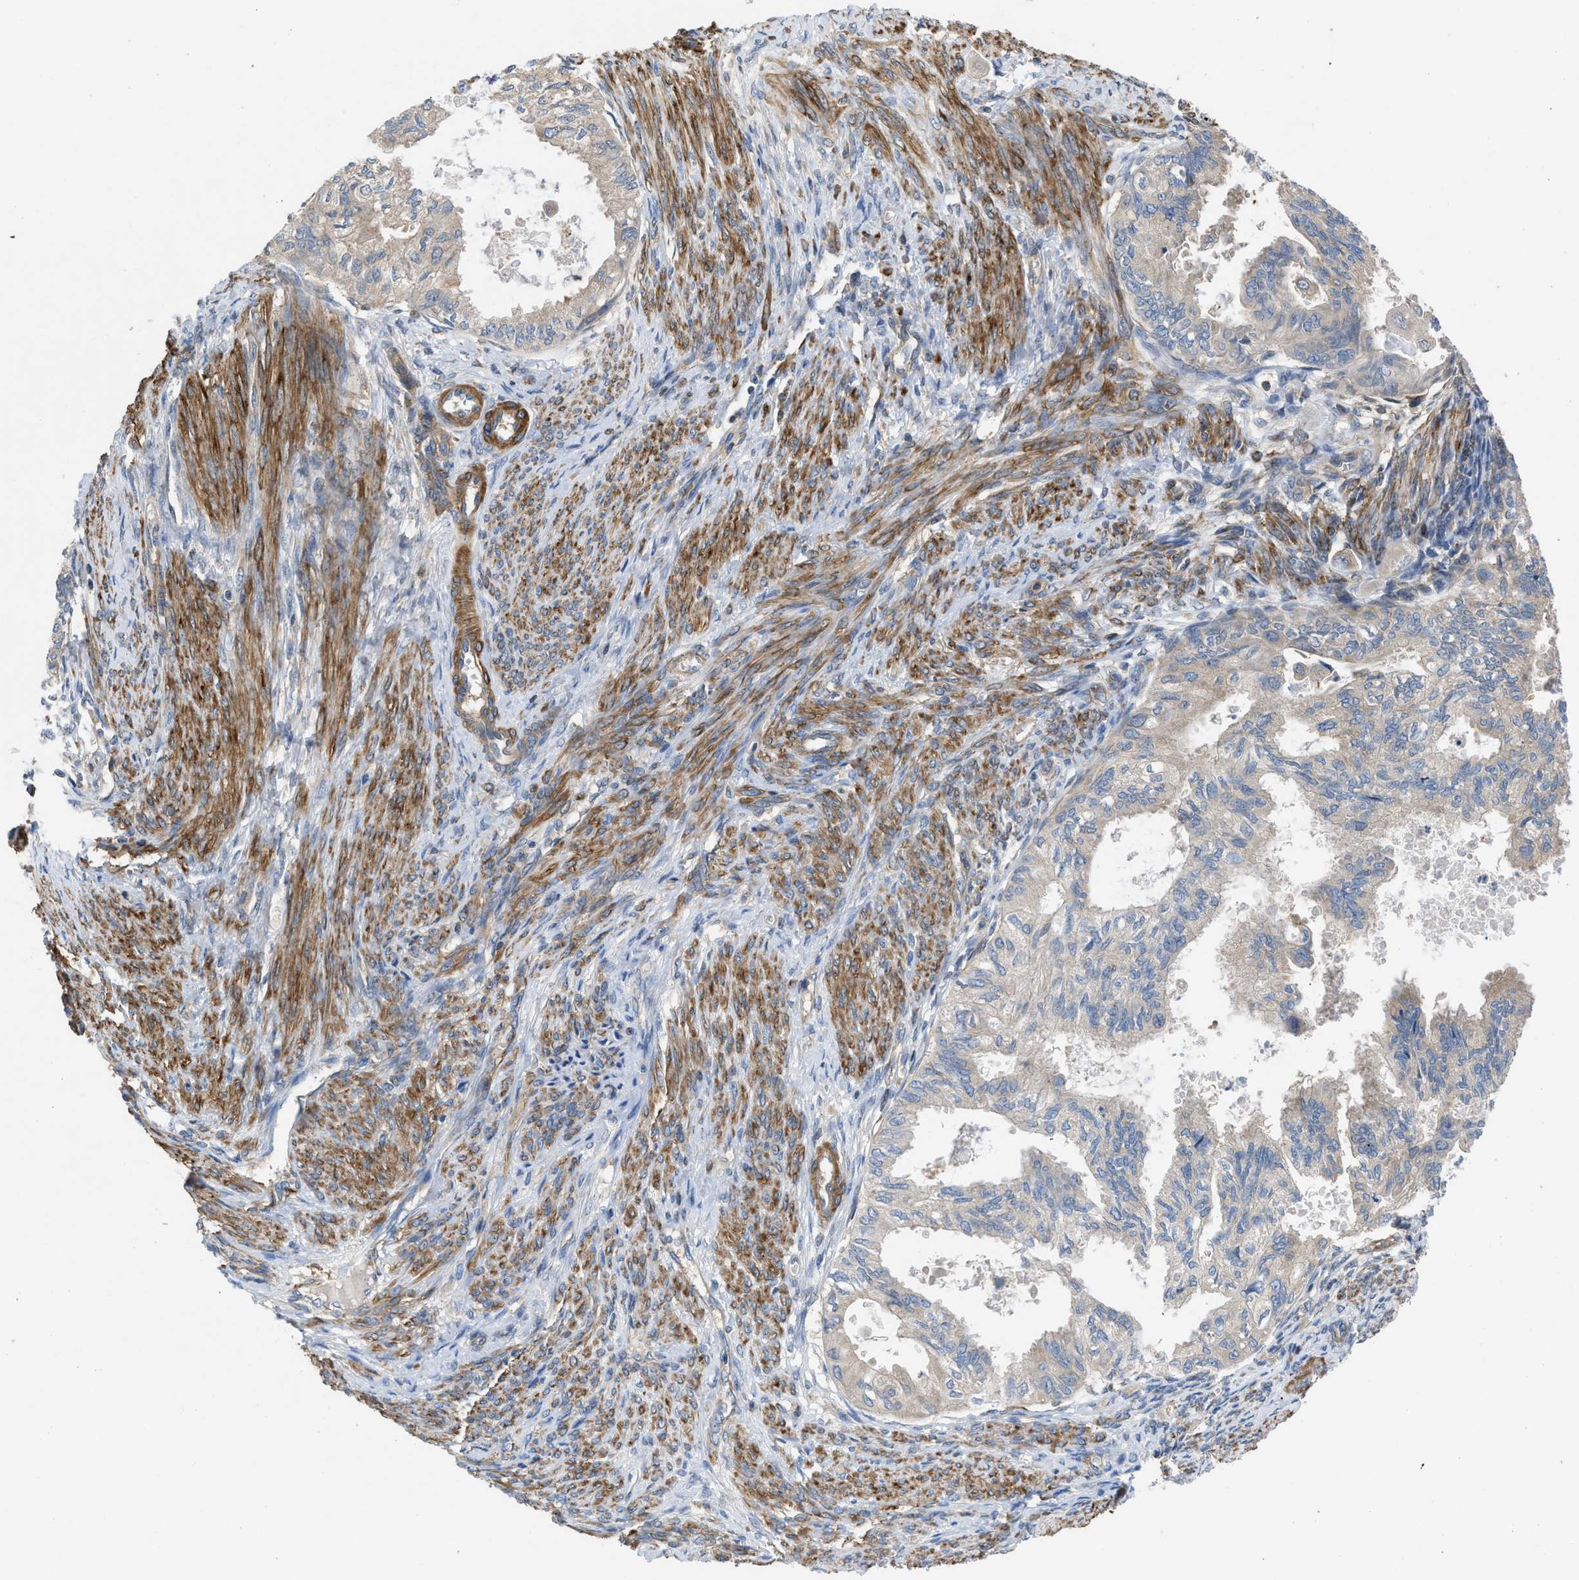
{"staining": {"intensity": "moderate", "quantity": "<25%", "location": "cytoplasmic/membranous"}, "tissue": "cervical cancer", "cell_type": "Tumor cells", "image_type": "cancer", "snomed": [{"axis": "morphology", "description": "Normal tissue, NOS"}, {"axis": "morphology", "description": "Adenocarcinoma, NOS"}, {"axis": "topography", "description": "Cervix"}, {"axis": "topography", "description": "Endometrium"}], "caption": "Protein staining of cervical cancer (adenocarcinoma) tissue displays moderate cytoplasmic/membranous expression in about <25% of tumor cells. (brown staining indicates protein expression, while blue staining denotes nuclei).", "gene": "CHKB", "patient": {"sex": "female", "age": 86}}